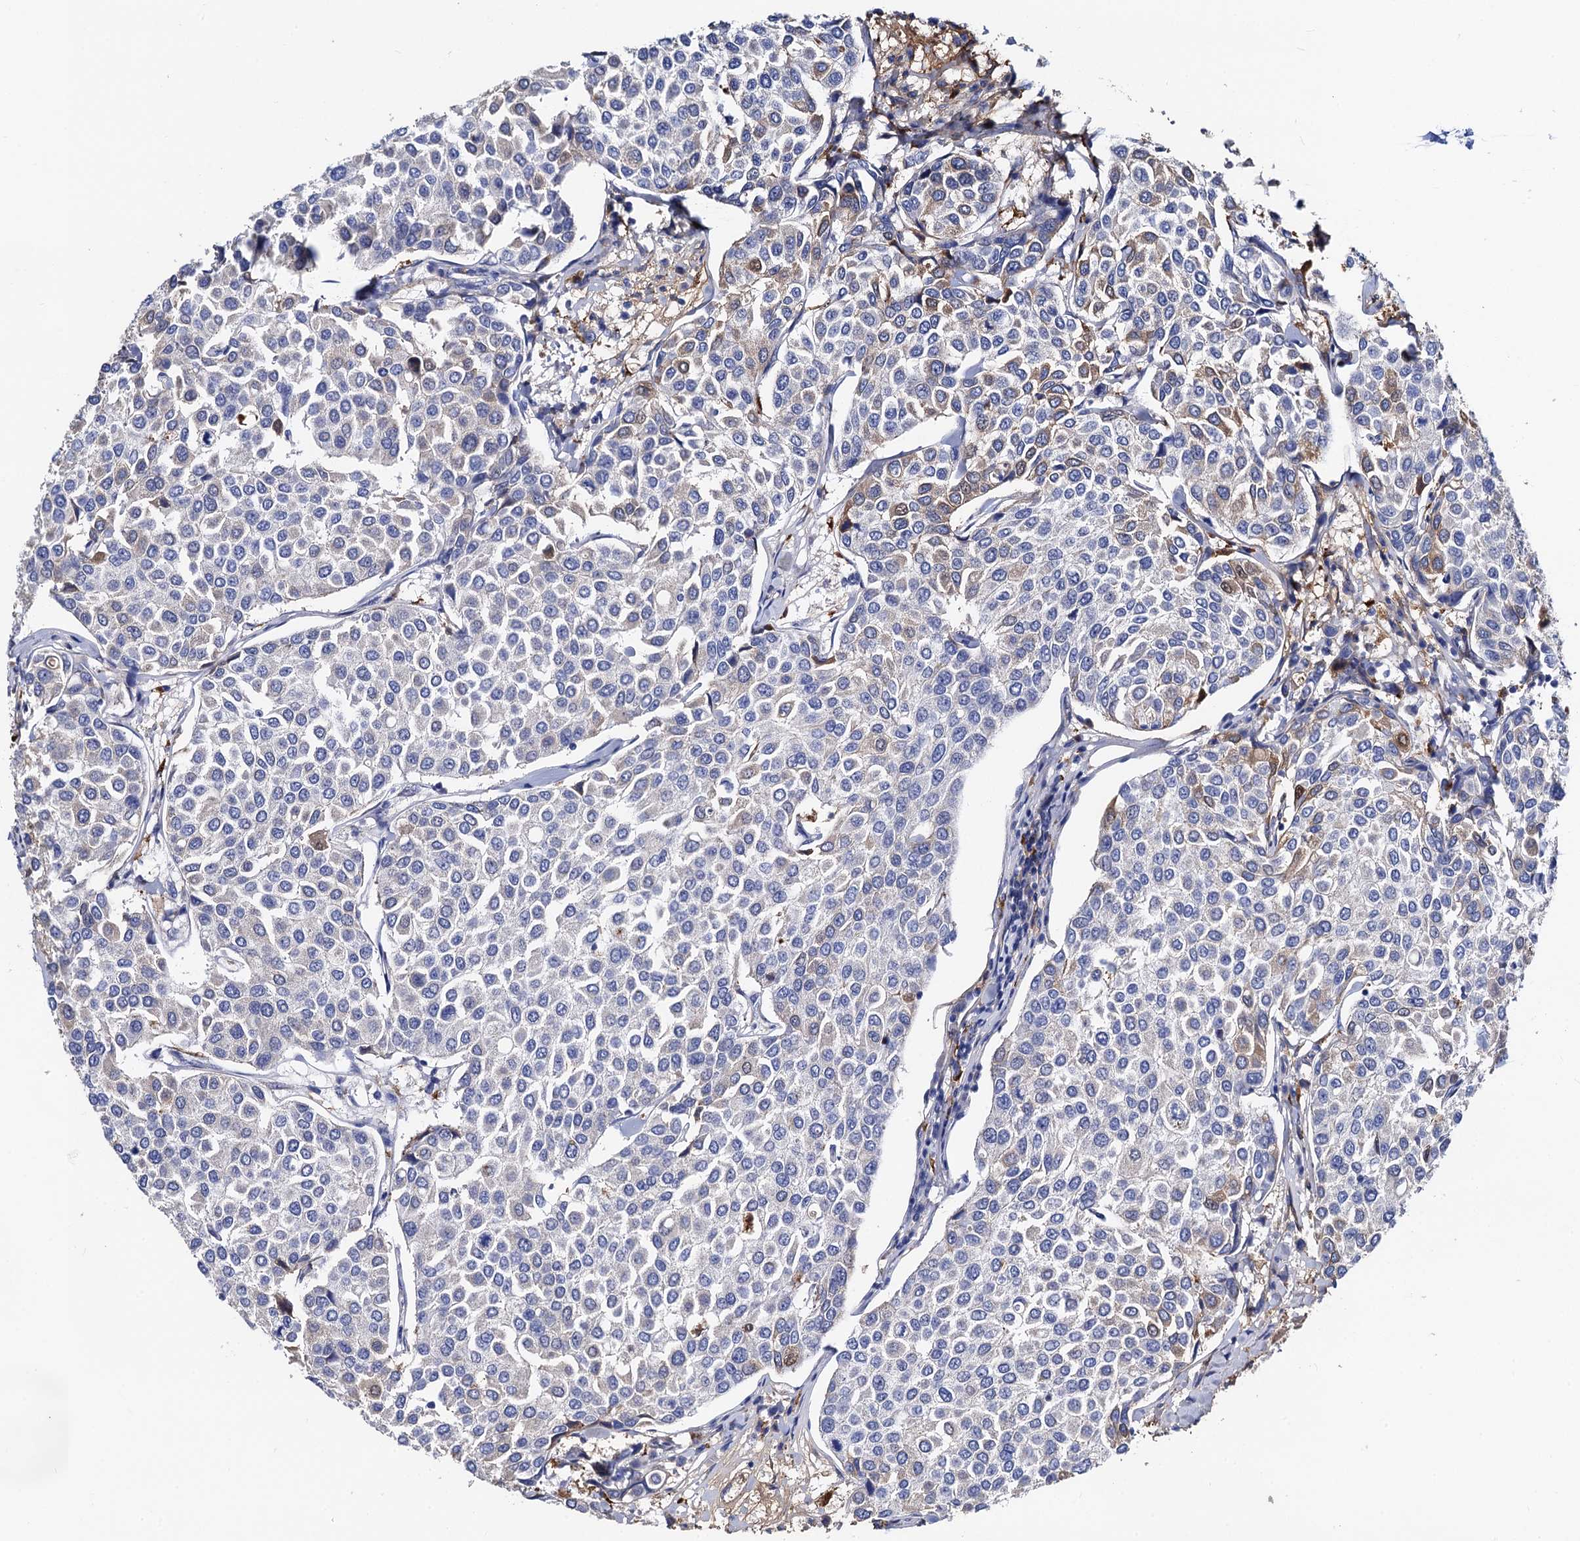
{"staining": {"intensity": "weak", "quantity": "<25%", "location": "cytoplasmic/membranous"}, "tissue": "breast cancer", "cell_type": "Tumor cells", "image_type": "cancer", "snomed": [{"axis": "morphology", "description": "Duct carcinoma"}, {"axis": "topography", "description": "Breast"}], "caption": "Micrograph shows no protein positivity in tumor cells of invasive ductal carcinoma (breast) tissue.", "gene": "FREM3", "patient": {"sex": "female", "age": 55}}